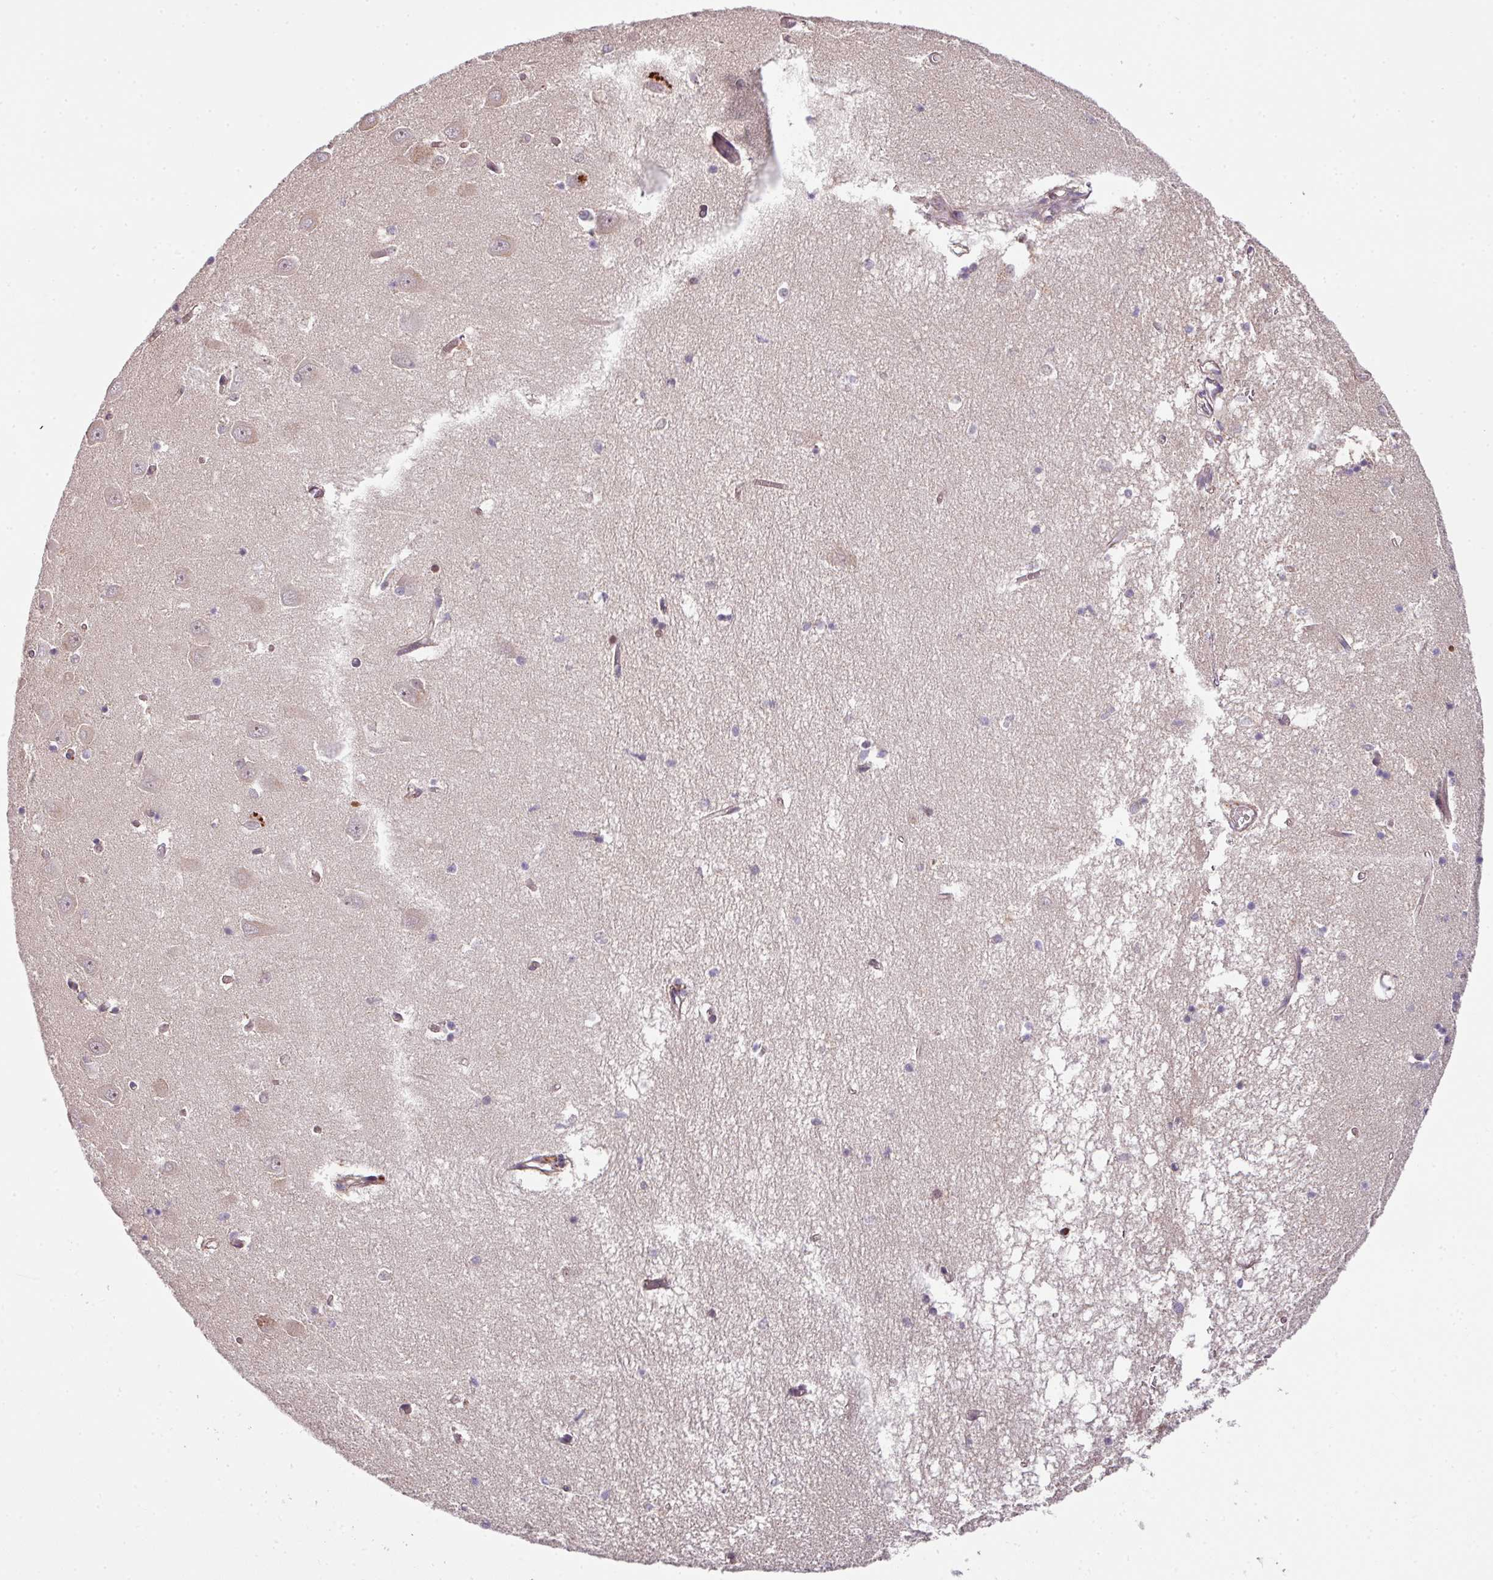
{"staining": {"intensity": "weak", "quantity": "25%-75%", "location": "cytoplasmic/membranous"}, "tissue": "hippocampus", "cell_type": "Glial cells", "image_type": "normal", "snomed": [{"axis": "morphology", "description": "Normal tissue, NOS"}, {"axis": "topography", "description": "Hippocampus"}], "caption": "Immunohistochemical staining of normal hippocampus shows low levels of weak cytoplasmic/membranous positivity in about 25%-75% of glial cells. The staining was performed using DAB (3,3'-diaminobenzidine), with brown indicating positive protein expression. Nuclei are stained blue with hematoxylin.", "gene": "PLK1", "patient": {"sex": "male", "age": 70}}